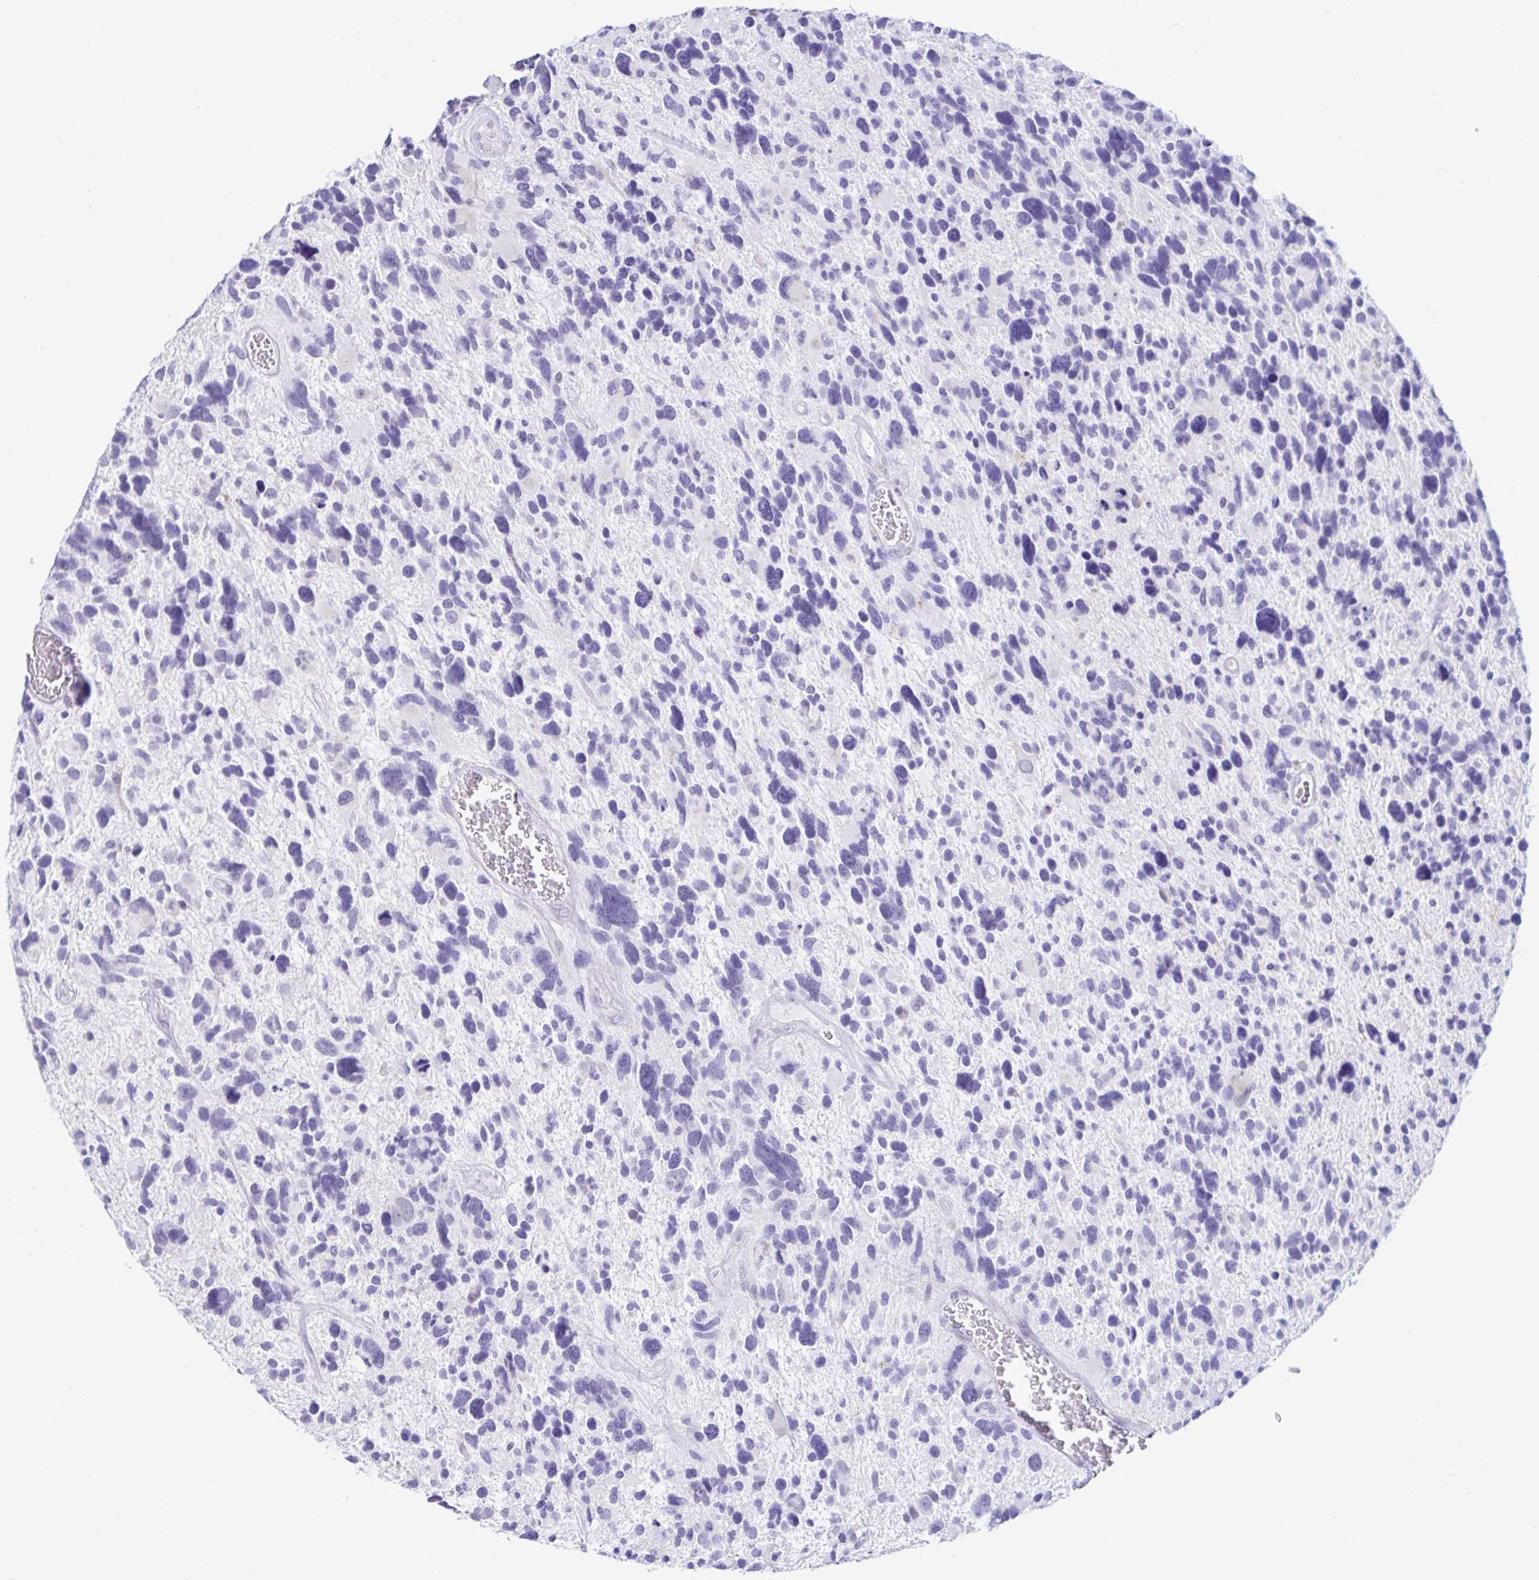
{"staining": {"intensity": "negative", "quantity": "none", "location": "none"}, "tissue": "glioma", "cell_type": "Tumor cells", "image_type": "cancer", "snomed": [{"axis": "morphology", "description": "Glioma, malignant, High grade"}, {"axis": "topography", "description": "Brain"}], "caption": "A high-resolution image shows immunohistochemistry staining of glioma, which displays no significant staining in tumor cells.", "gene": "BEST1", "patient": {"sex": "male", "age": 49}}